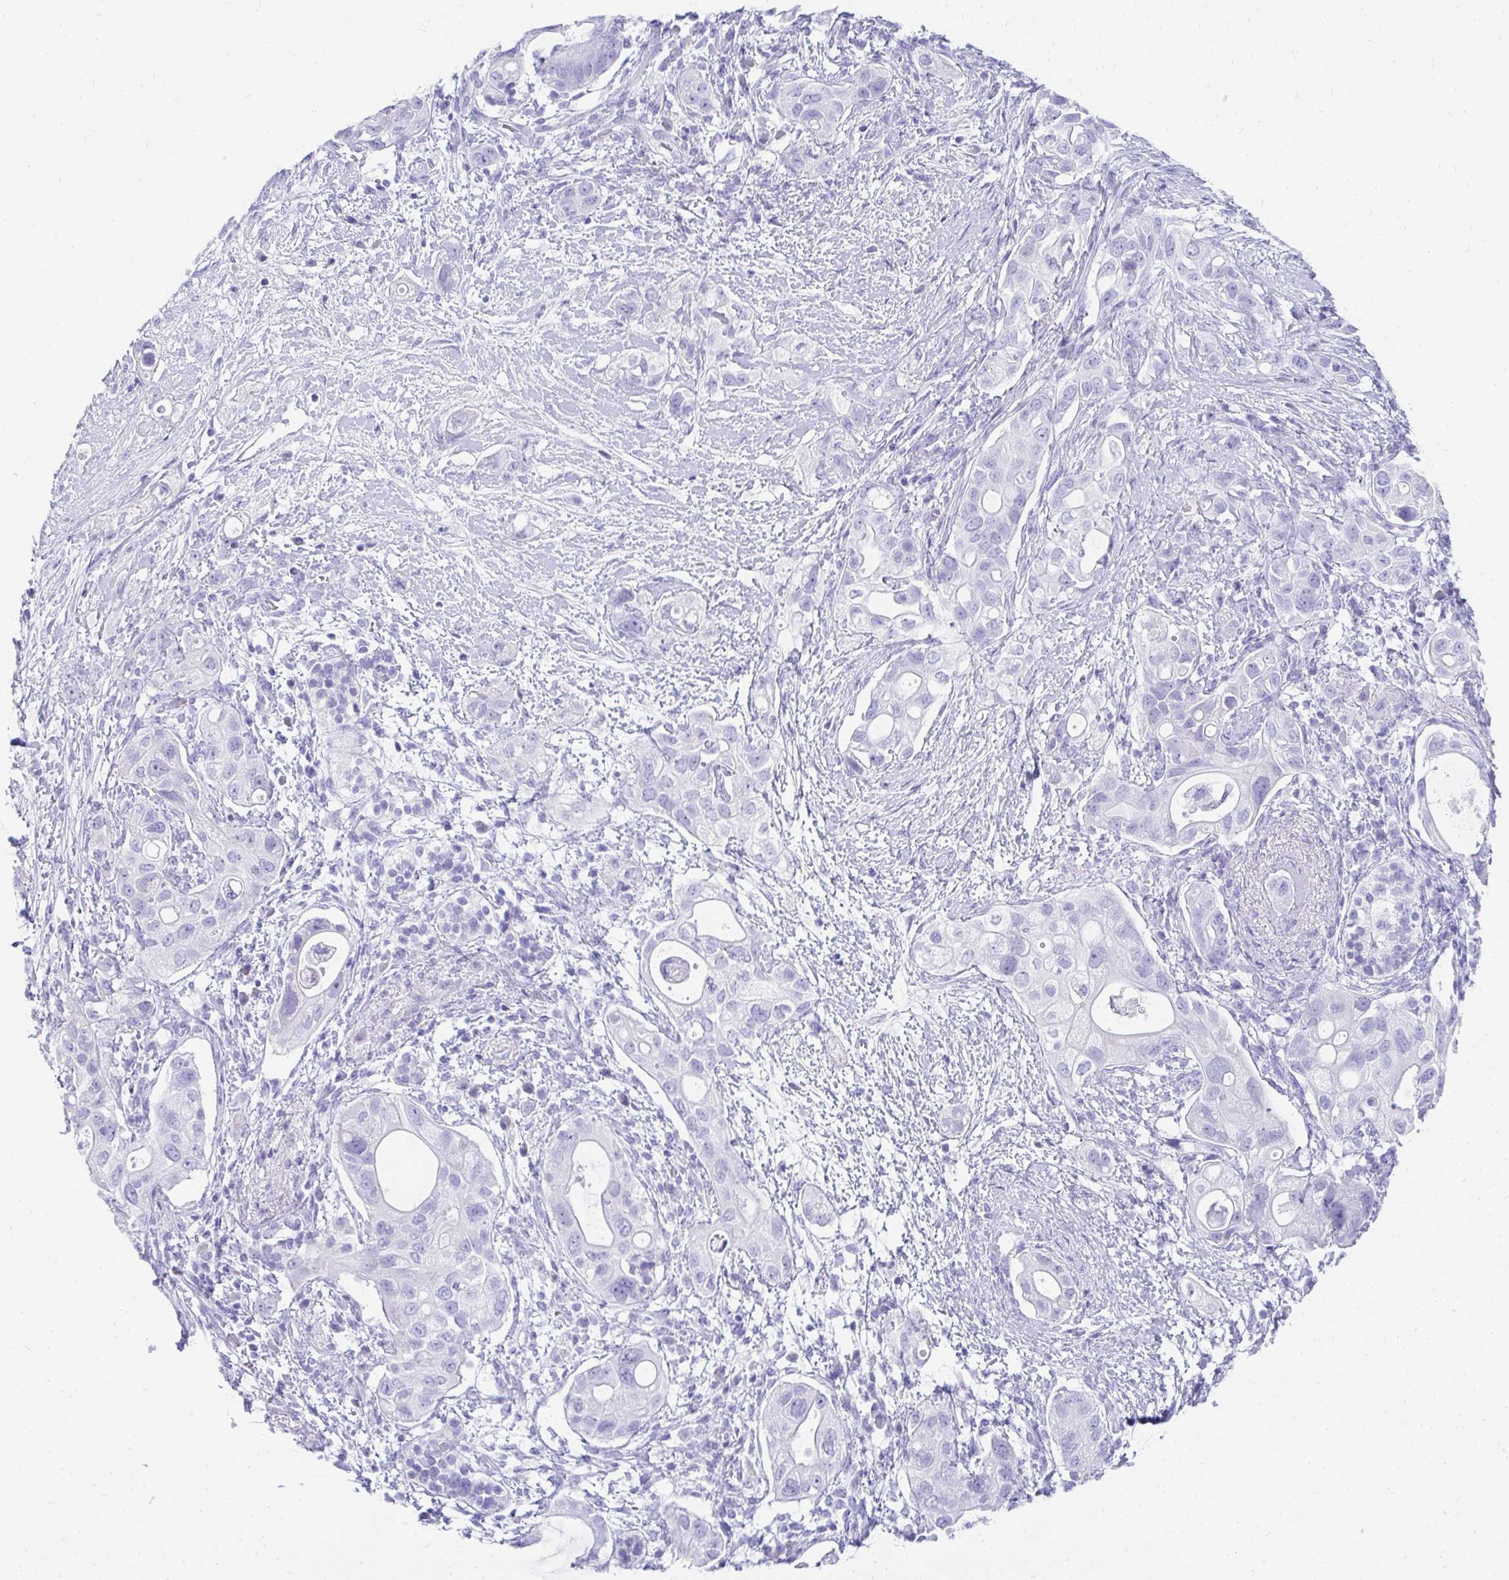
{"staining": {"intensity": "negative", "quantity": "none", "location": "none"}, "tissue": "pancreatic cancer", "cell_type": "Tumor cells", "image_type": "cancer", "snomed": [{"axis": "morphology", "description": "Adenocarcinoma, NOS"}, {"axis": "topography", "description": "Pancreas"}], "caption": "This micrograph is of pancreatic cancer (adenocarcinoma) stained with IHC to label a protein in brown with the nuclei are counter-stained blue. There is no positivity in tumor cells.", "gene": "TNNT1", "patient": {"sex": "female", "age": 72}}